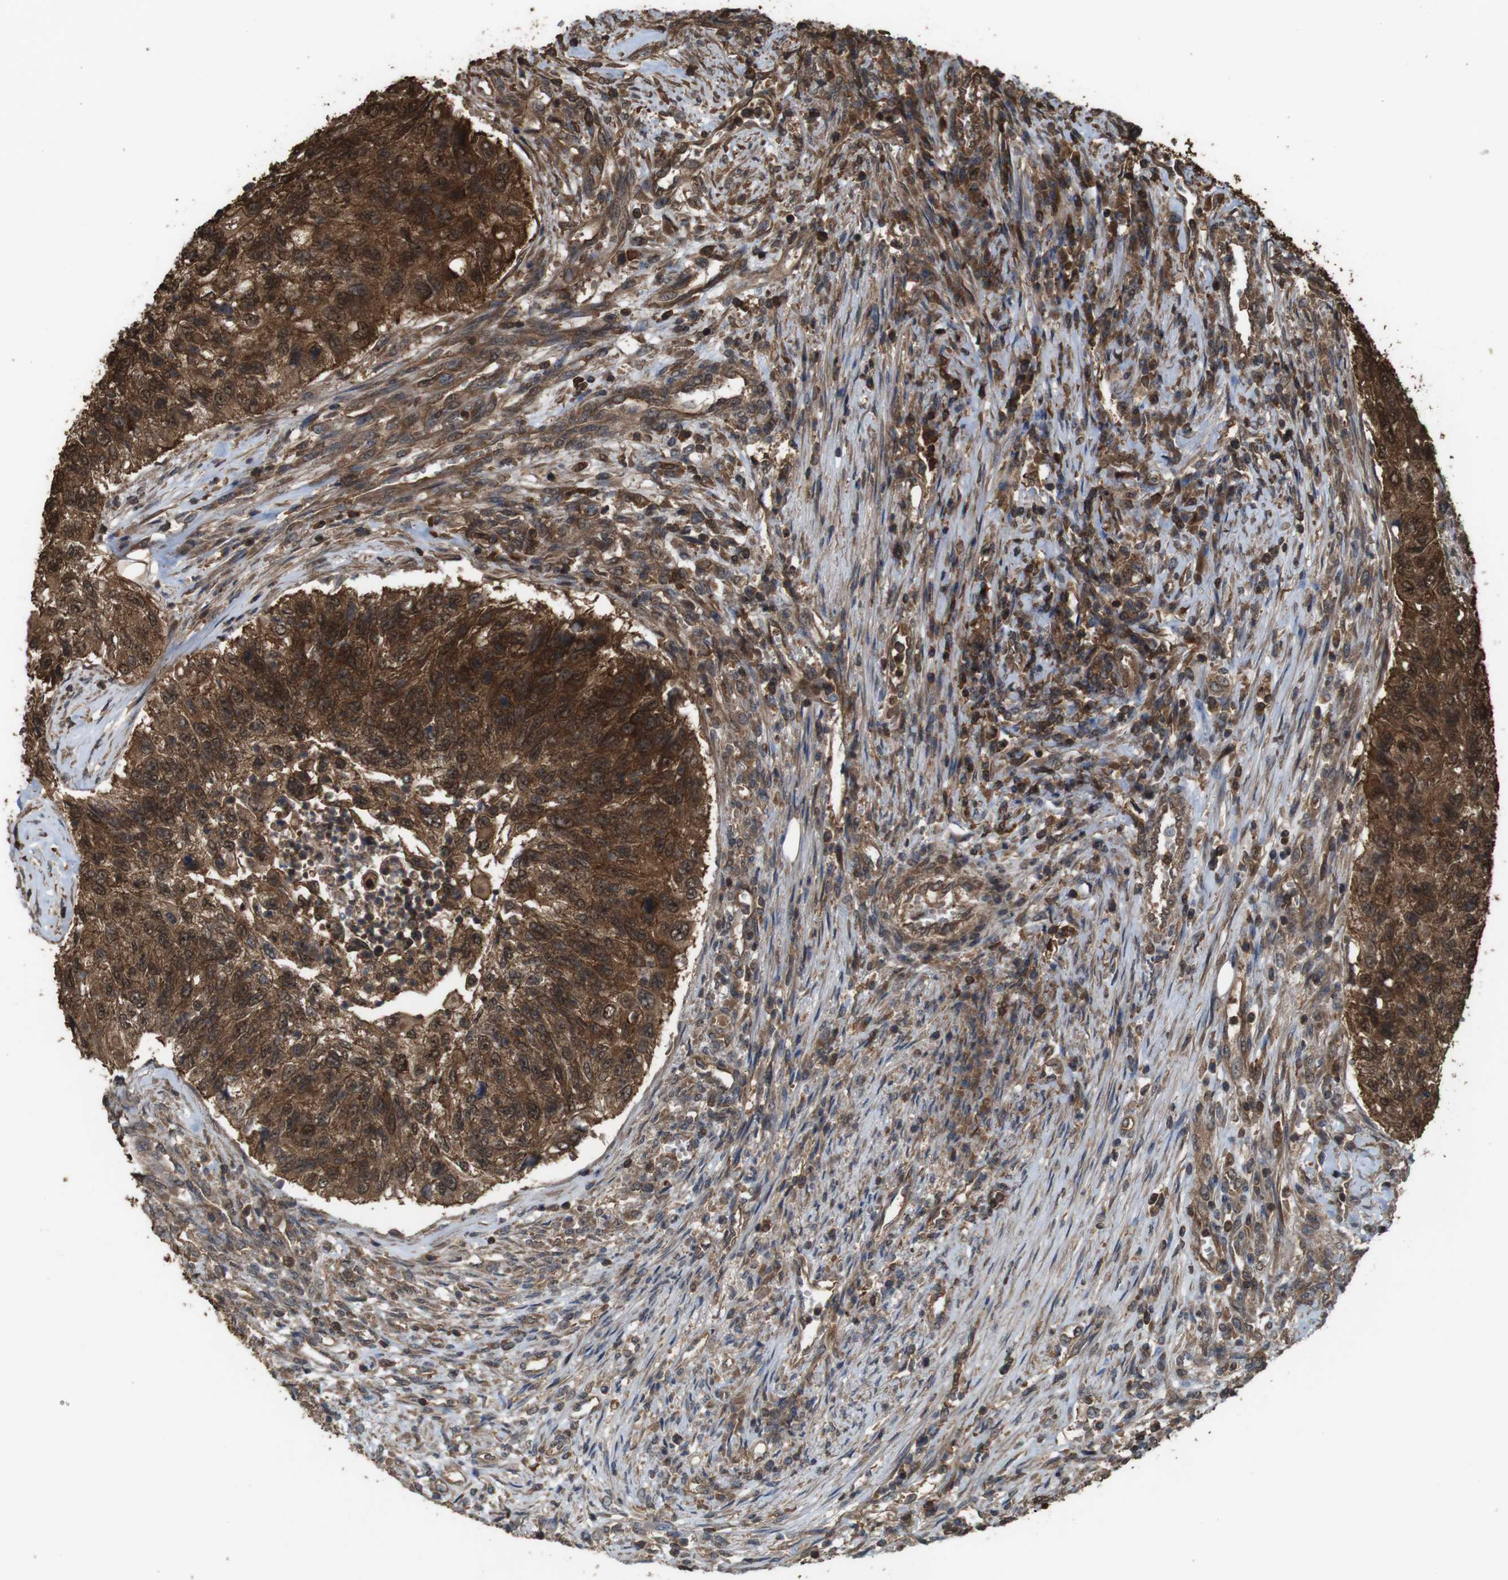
{"staining": {"intensity": "strong", "quantity": ">75%", "location": "cytoplasmic/membranous"}, "tissue": "urothelial cancer", "cell_type": "Tumor cells", "image_type": "cancer", "snomed": [{"axis": "morphology", "description": "Urothelial carcinoma, High grade"}, {"axis": "topography", "description": "Urinary bladder"}], "caption": "Immunohistochemistry histopathology image of neoplastic tissue: human high-grade urothelial carcinoma stained using immunohistochemistry (IHC) reveals high levels of strong protein expression localized specifically in the cytoplasmic/membranous of tumor cells, appearing as a cytoplasmic/membranous brown color.", "gene": "BAG4", "patient": {"sex": "female", "age": 60}}